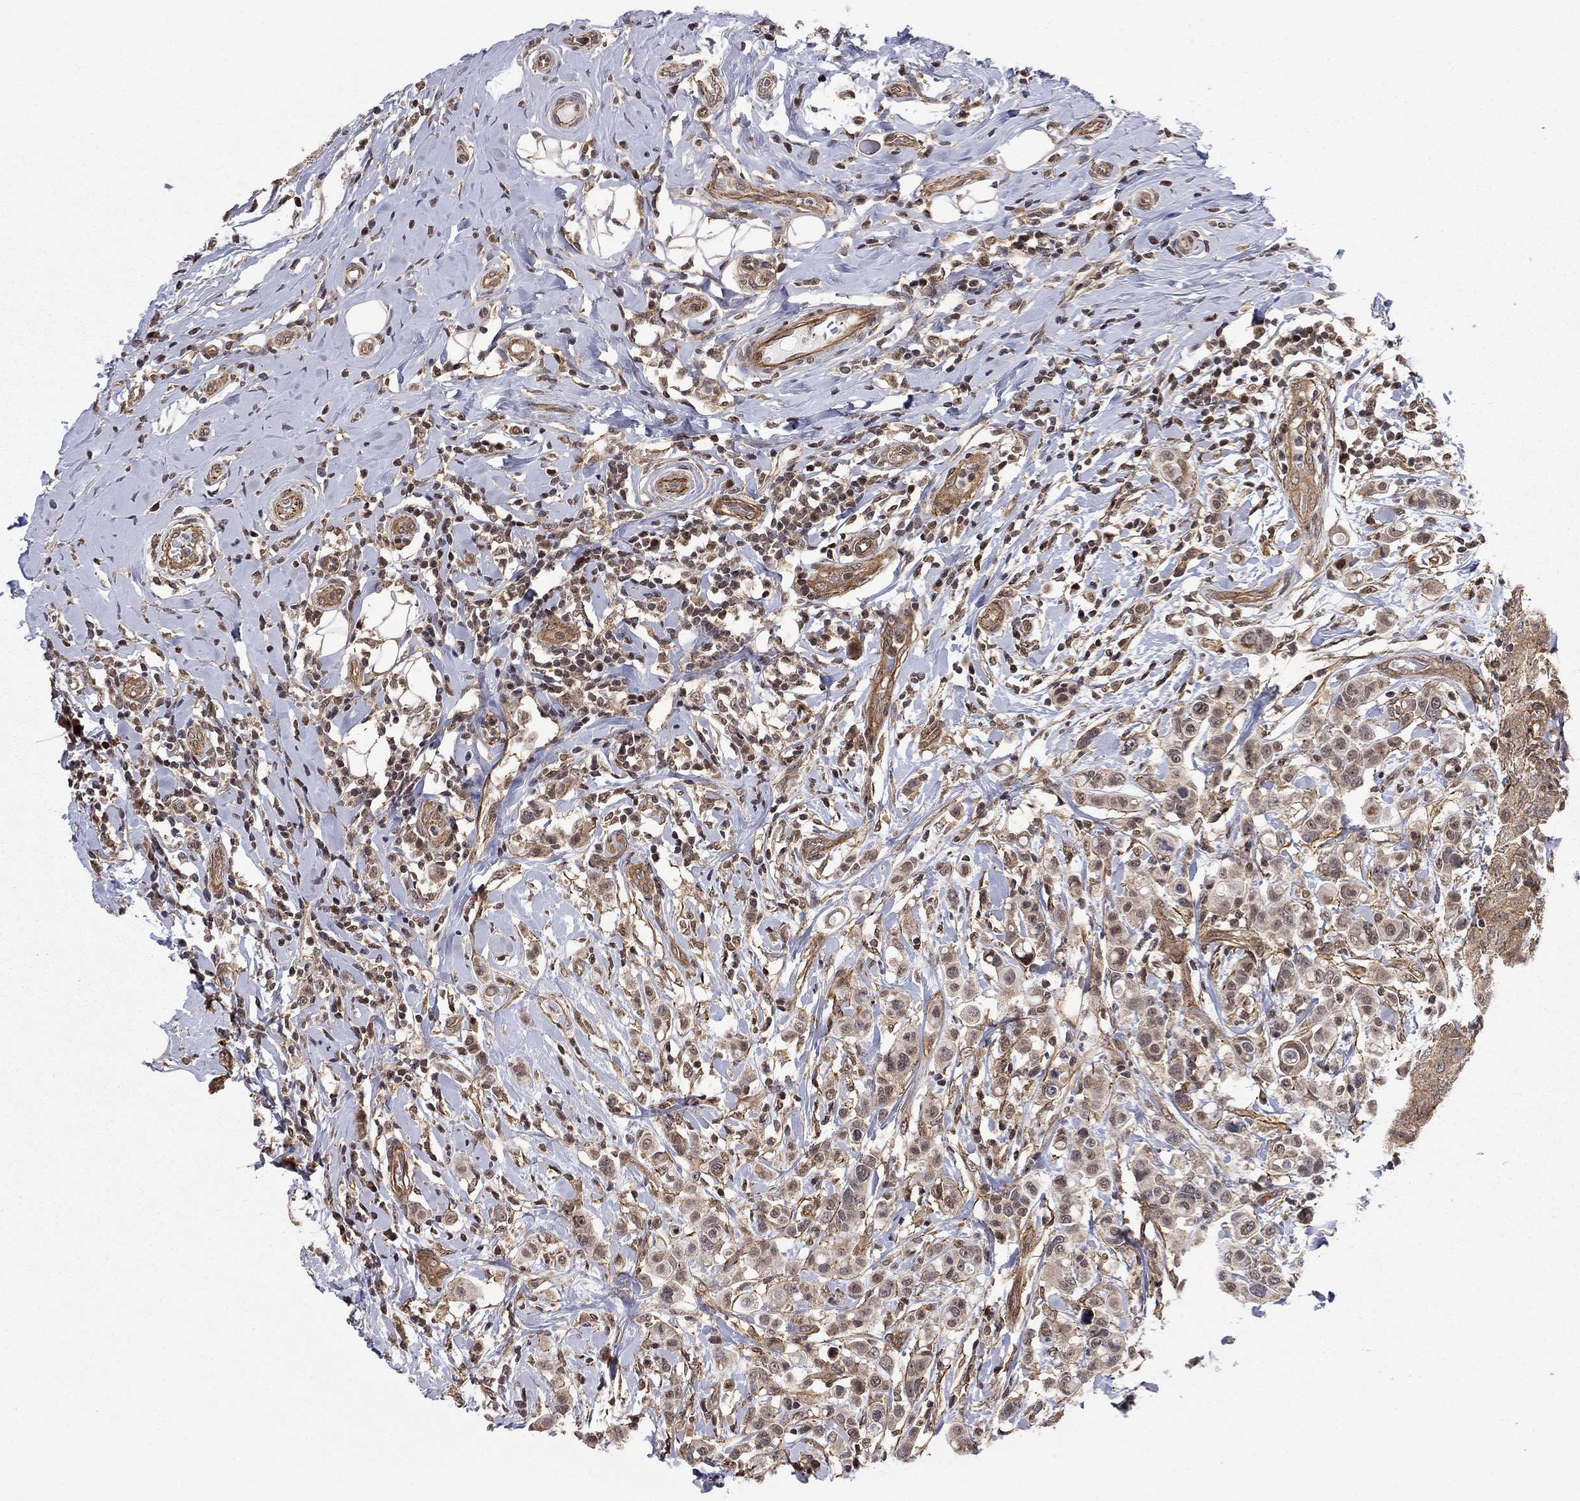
{"staining": {"intensity": "moderate", "quantity": "25%-75%", "location": "cytoplasmic/membranous"}, "tissue": "breast cancer", "cell_type": "Tumor cells", "image_type": "cancer", "snomed": [{"axis": "morphology", "description": "Duct carcinoma"}, {"axis": "topography", "description": "Breast"}], "caption": "Brown immunohistochemical staining in human breast cancer exhibits moderate cytoplasmic/membranous positivity in about 25%-75% of tumor cells. (IHC, brightfield microscopy, high magnification).", "gene": "TDP1", "patient": {"sex": "female", "age": 27}}